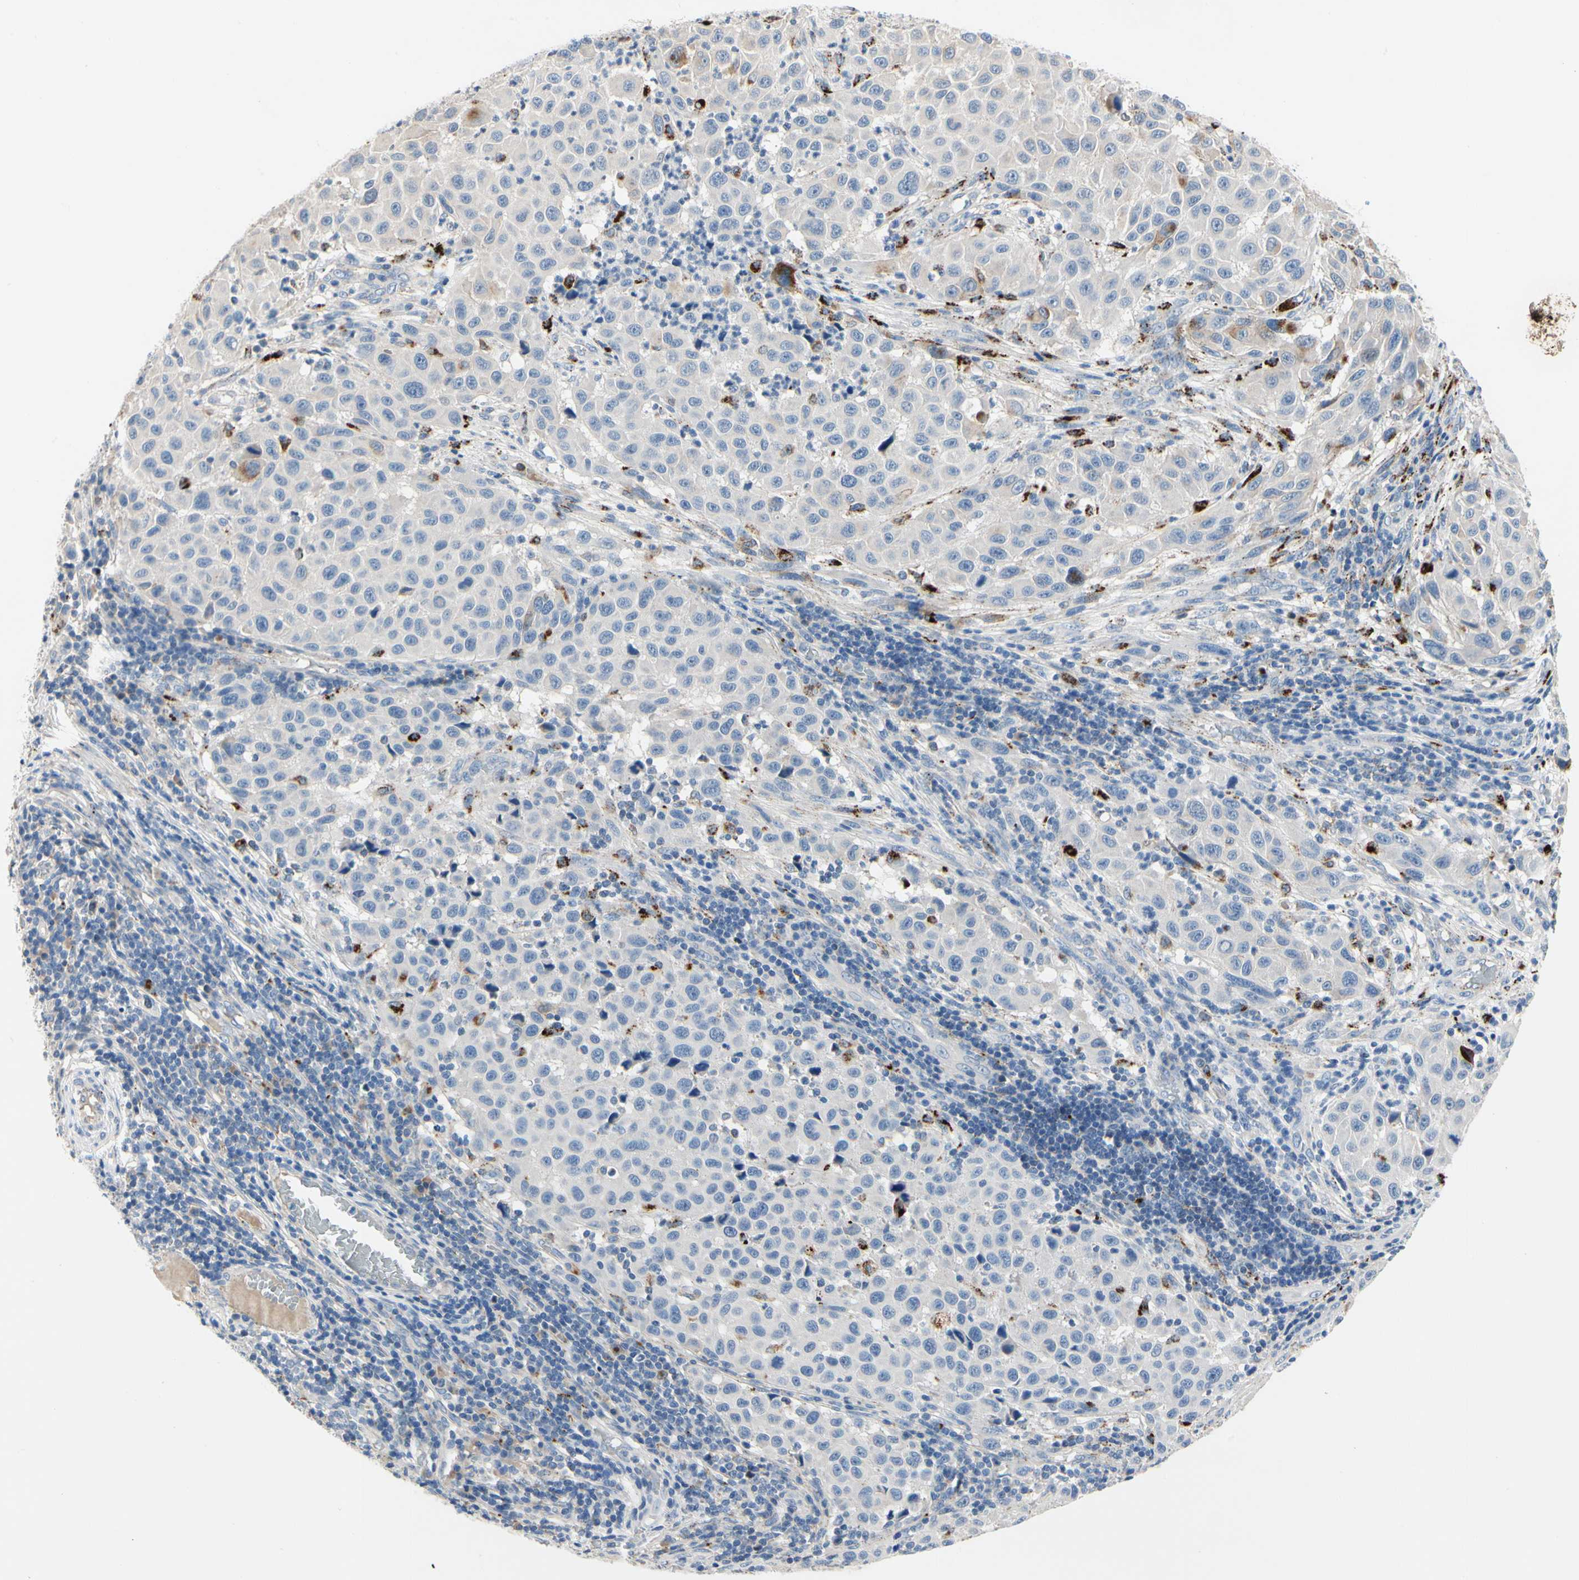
{"staining": {"intensity": "moderate", "quantity": "<25%", "location": "cytoplasmic/membranous"}, "tissue": "melanoma", "cell_type": "Tumor cells", "image_type": "cancer", "snomed": [{"axis": "morphology", "description": "Malignant melanoma, Metastatic site"}, {"axis": "topography", "description": "Lymph node"}], "caption": "Melanoma stained with a protein marker displays moderate staining in tumor cells.", "gene": "RETSAT", "patient": {"sex": "male", "age": 61}}